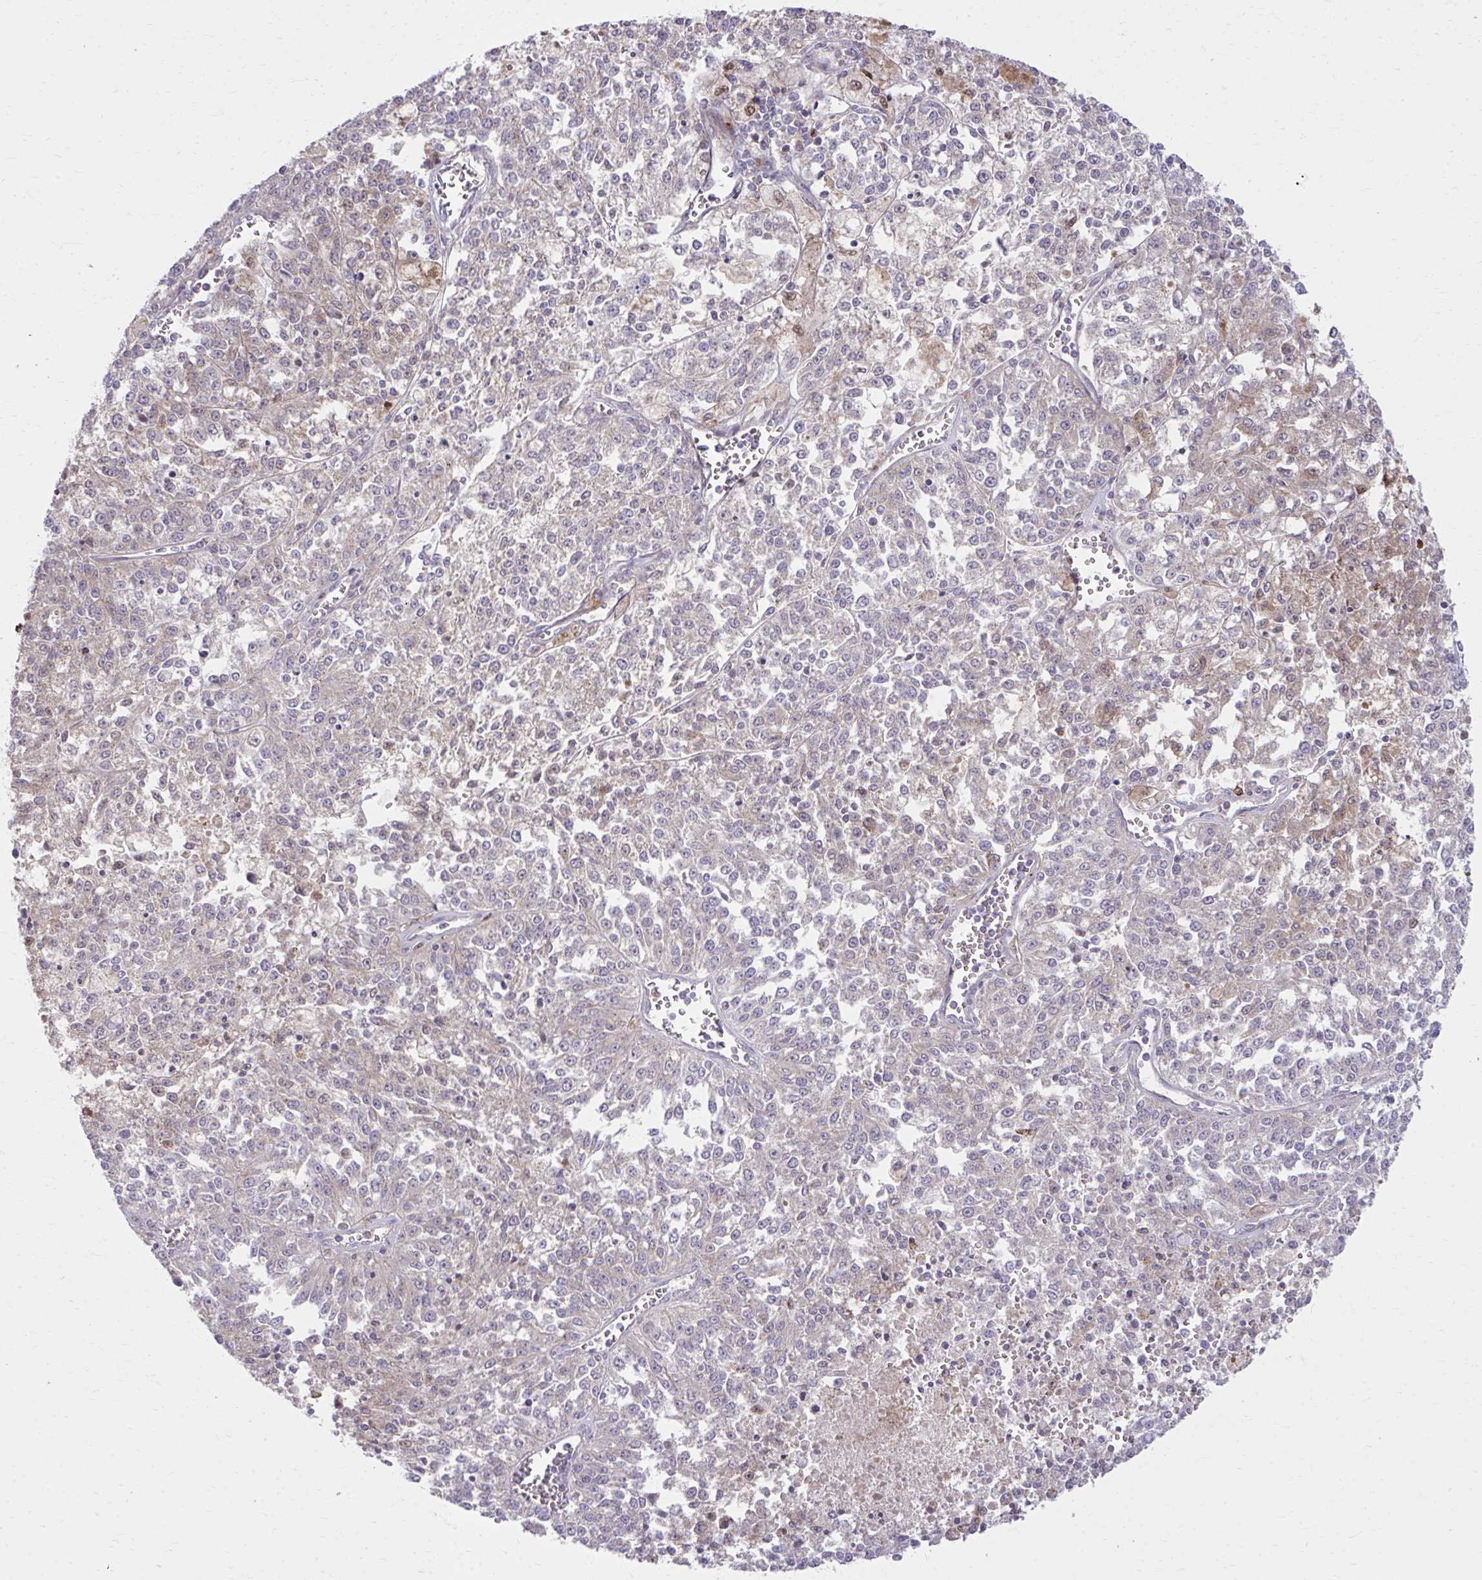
{"staining": {"intensity": "negative", "quantity": "none", "location": "none"}, "tissue": "melanoma", "cell_type": "Tumor cells", "image_type": "cancer", "snomed": [{"axis": "morphology", "description": "Malignant melanoma, NOS"}, {"axis": "topography", "description": "Skin"}], "caption": "IHC of malignant melanoma exhibits no positivity in tumor cells.", "gene": "C16orf54", "patient": {"sex": "female", "age": 64}}